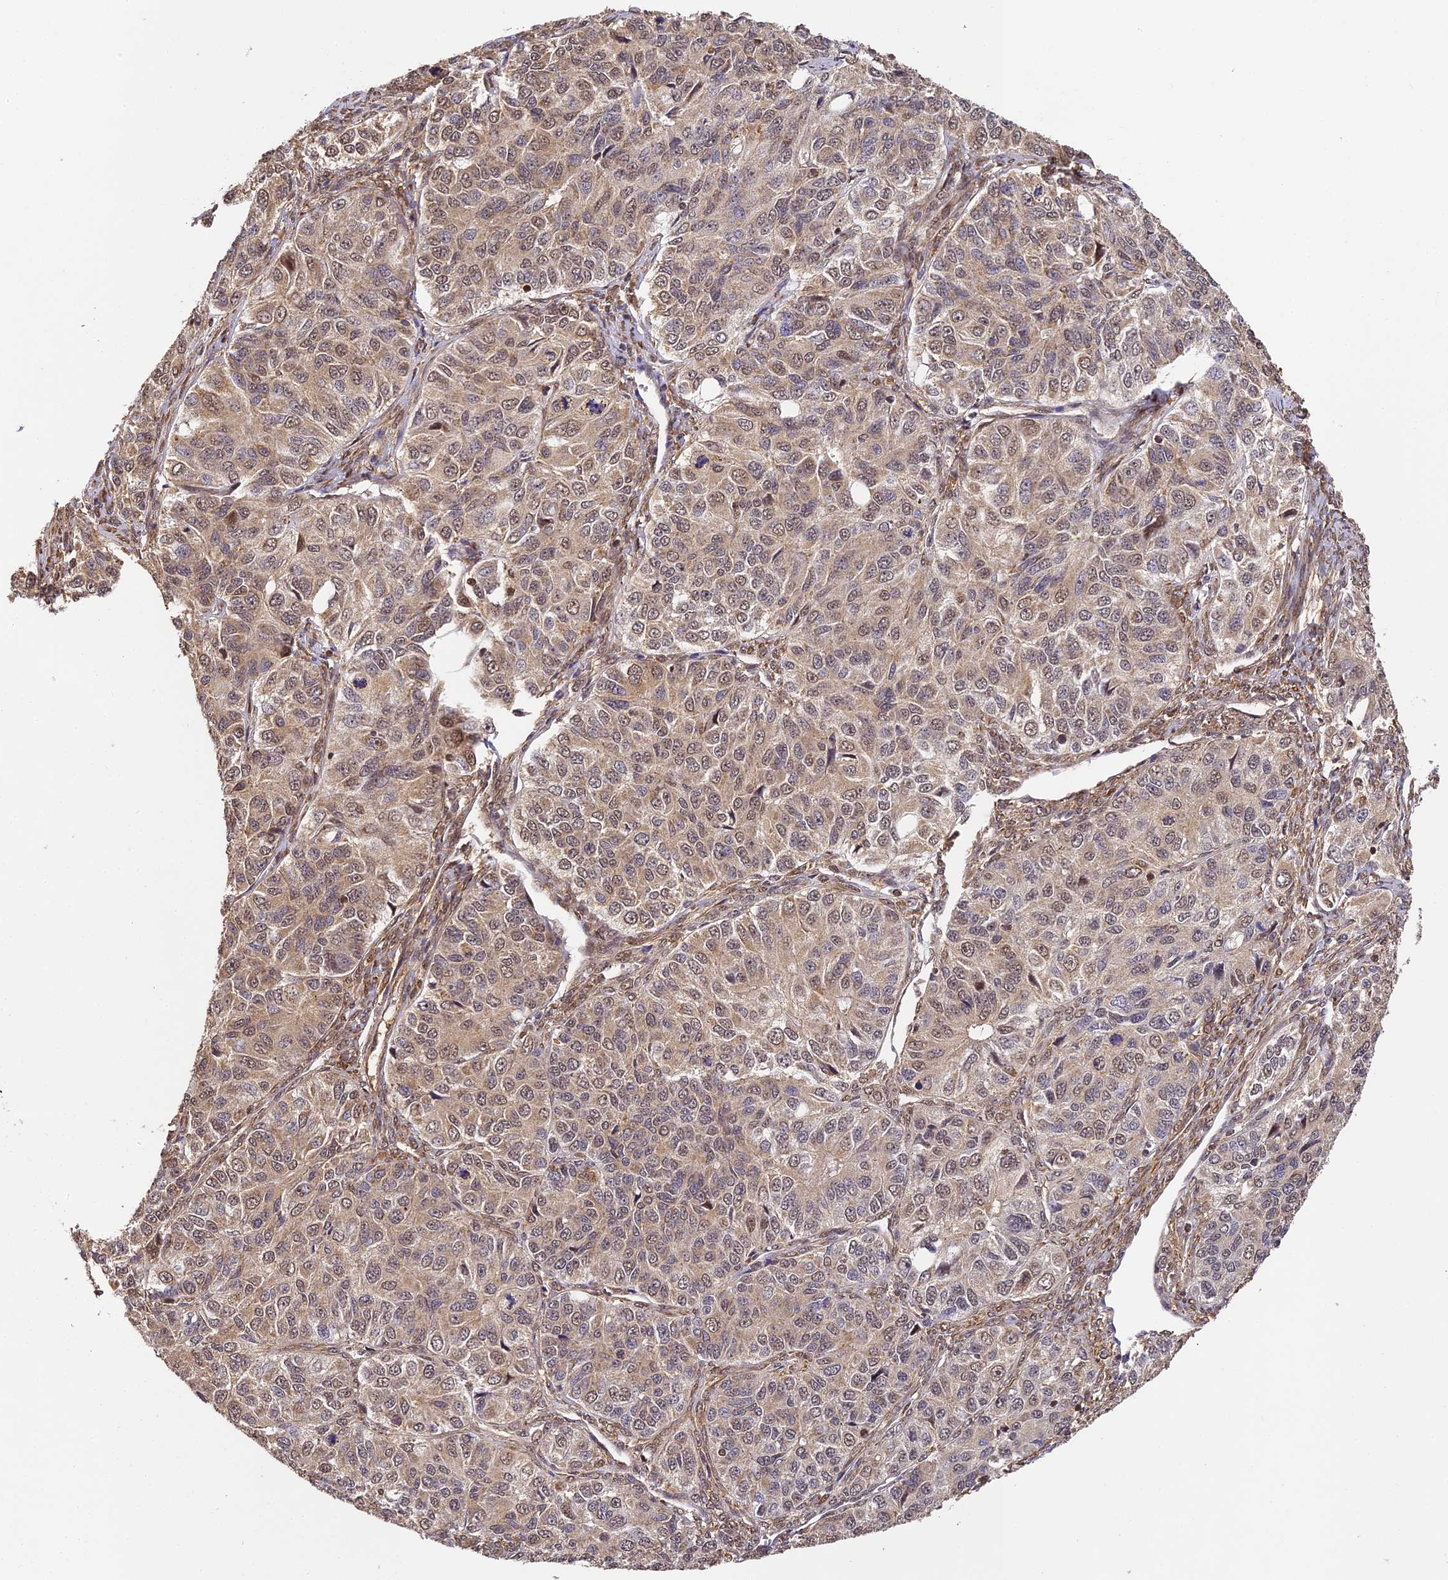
{"staining": {"intensity": "weak", "quantity": ">75%", "location": "cytoplasmic/membranous,nuclear"}, "tissue": "ovarian cancer", "cell_type": "Tumor cells", "image_type": "cancer", "snomed": [{"axis": "morphology", "description": "Carcinoma, endometroid"}, {"axis": "topography", "description": "Ovary"}], "caption": "A photomicrograph of ovarian cancer (endometroid carcinoma) stained for a protein reveals weak cytoplasmic/membranous and nuclear brown staining in tumor cells. (Stains: DAB (3,3'-diaminobenzidine) in brown, nuclei in blue, Microscopy: brightfield microscopy at high magnification).", "gene": "ZNF443", "patient": {"sex": "female", "age": 51}}